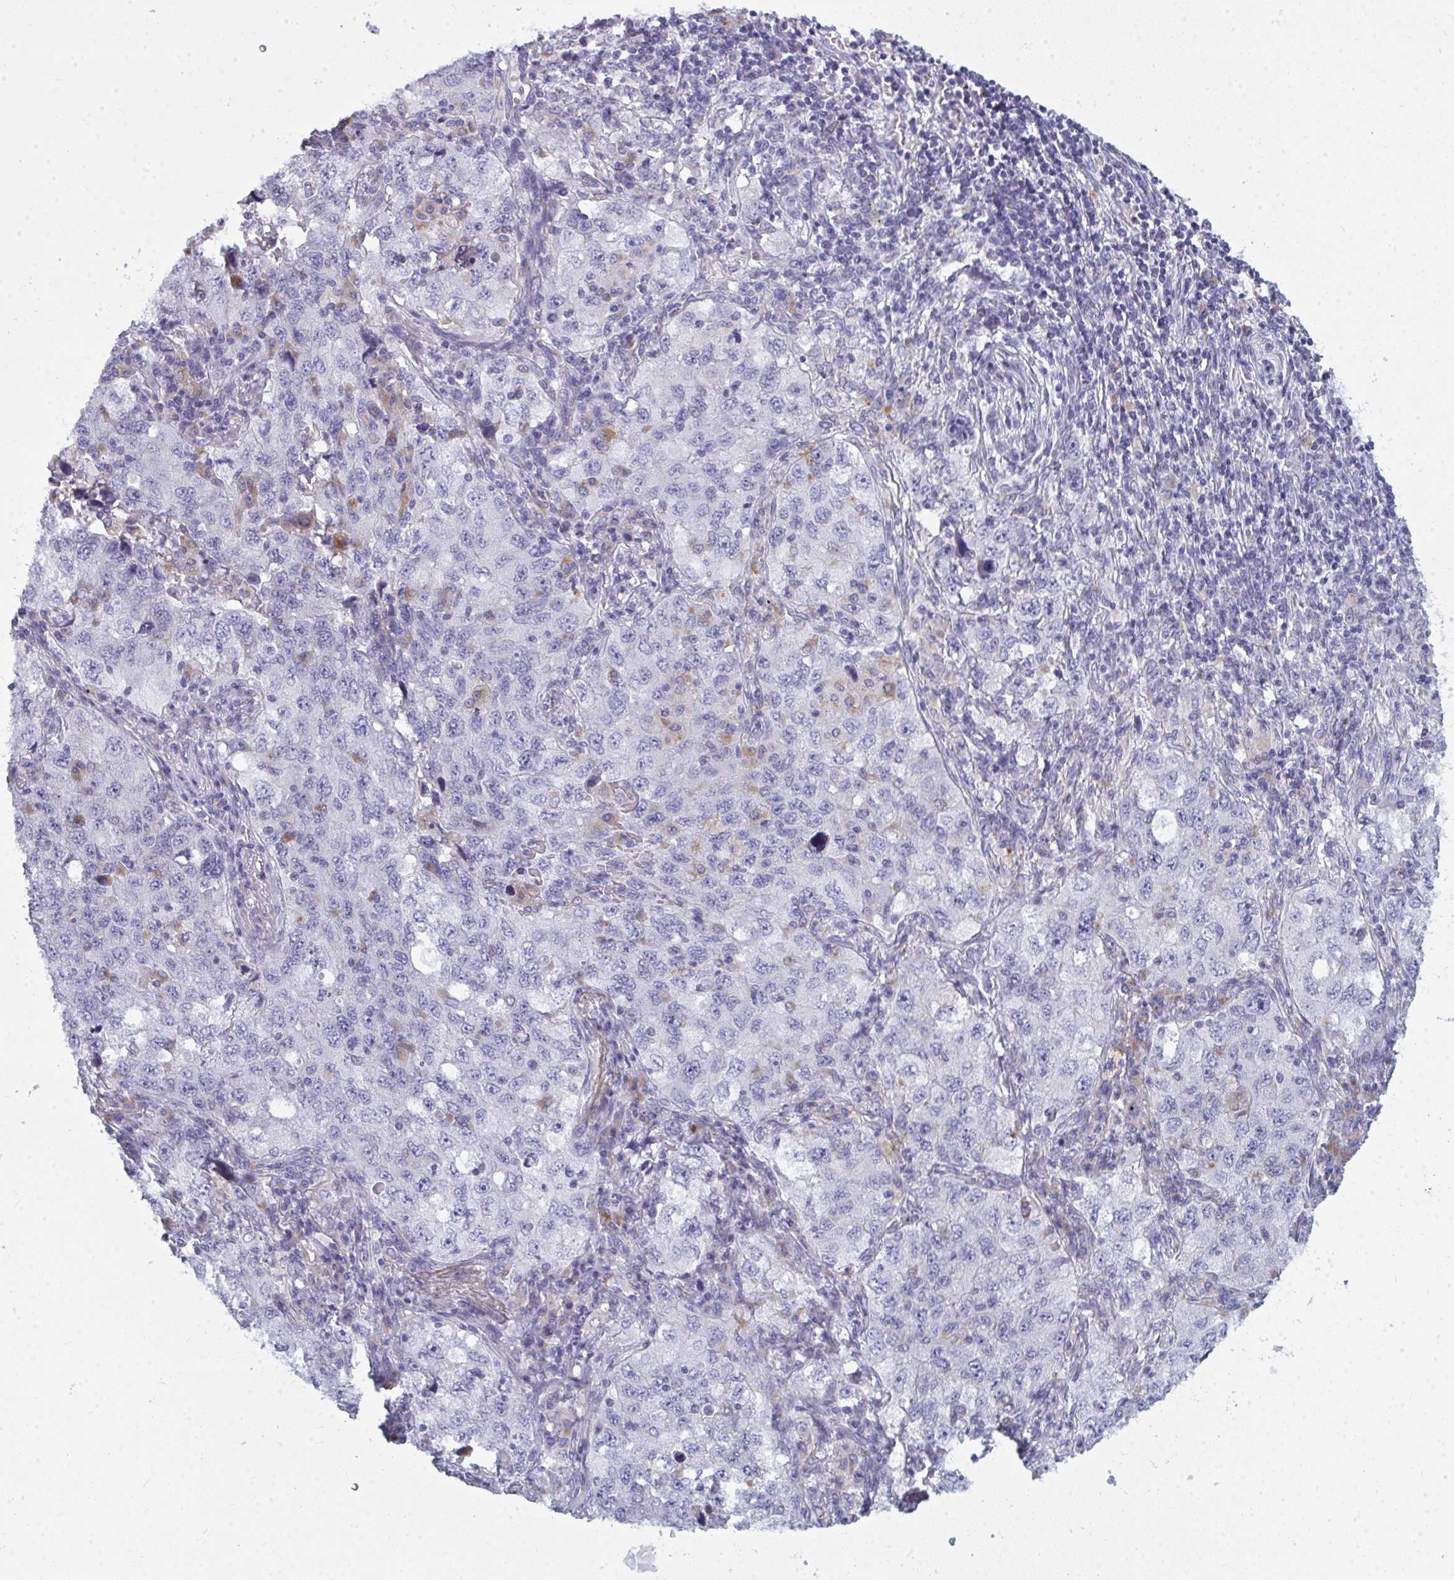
{"staining": {"intensity": "negative", "quantity": "none", "location": "none"}, "tissue": "lung cancer", "cell_type": "Tumor cells", "image_type": "cancer", "snomed": [{"axis": "morphology", "description": "Adenocarcinoma, NOS"}, {"axis": "topography", "description": "Lung"}], "caption": "Tumor cells show no significant staining in adenocarcinoma (lung).", "gene": "ATG9A", "patient": {"sex": "female", "age": 57}}